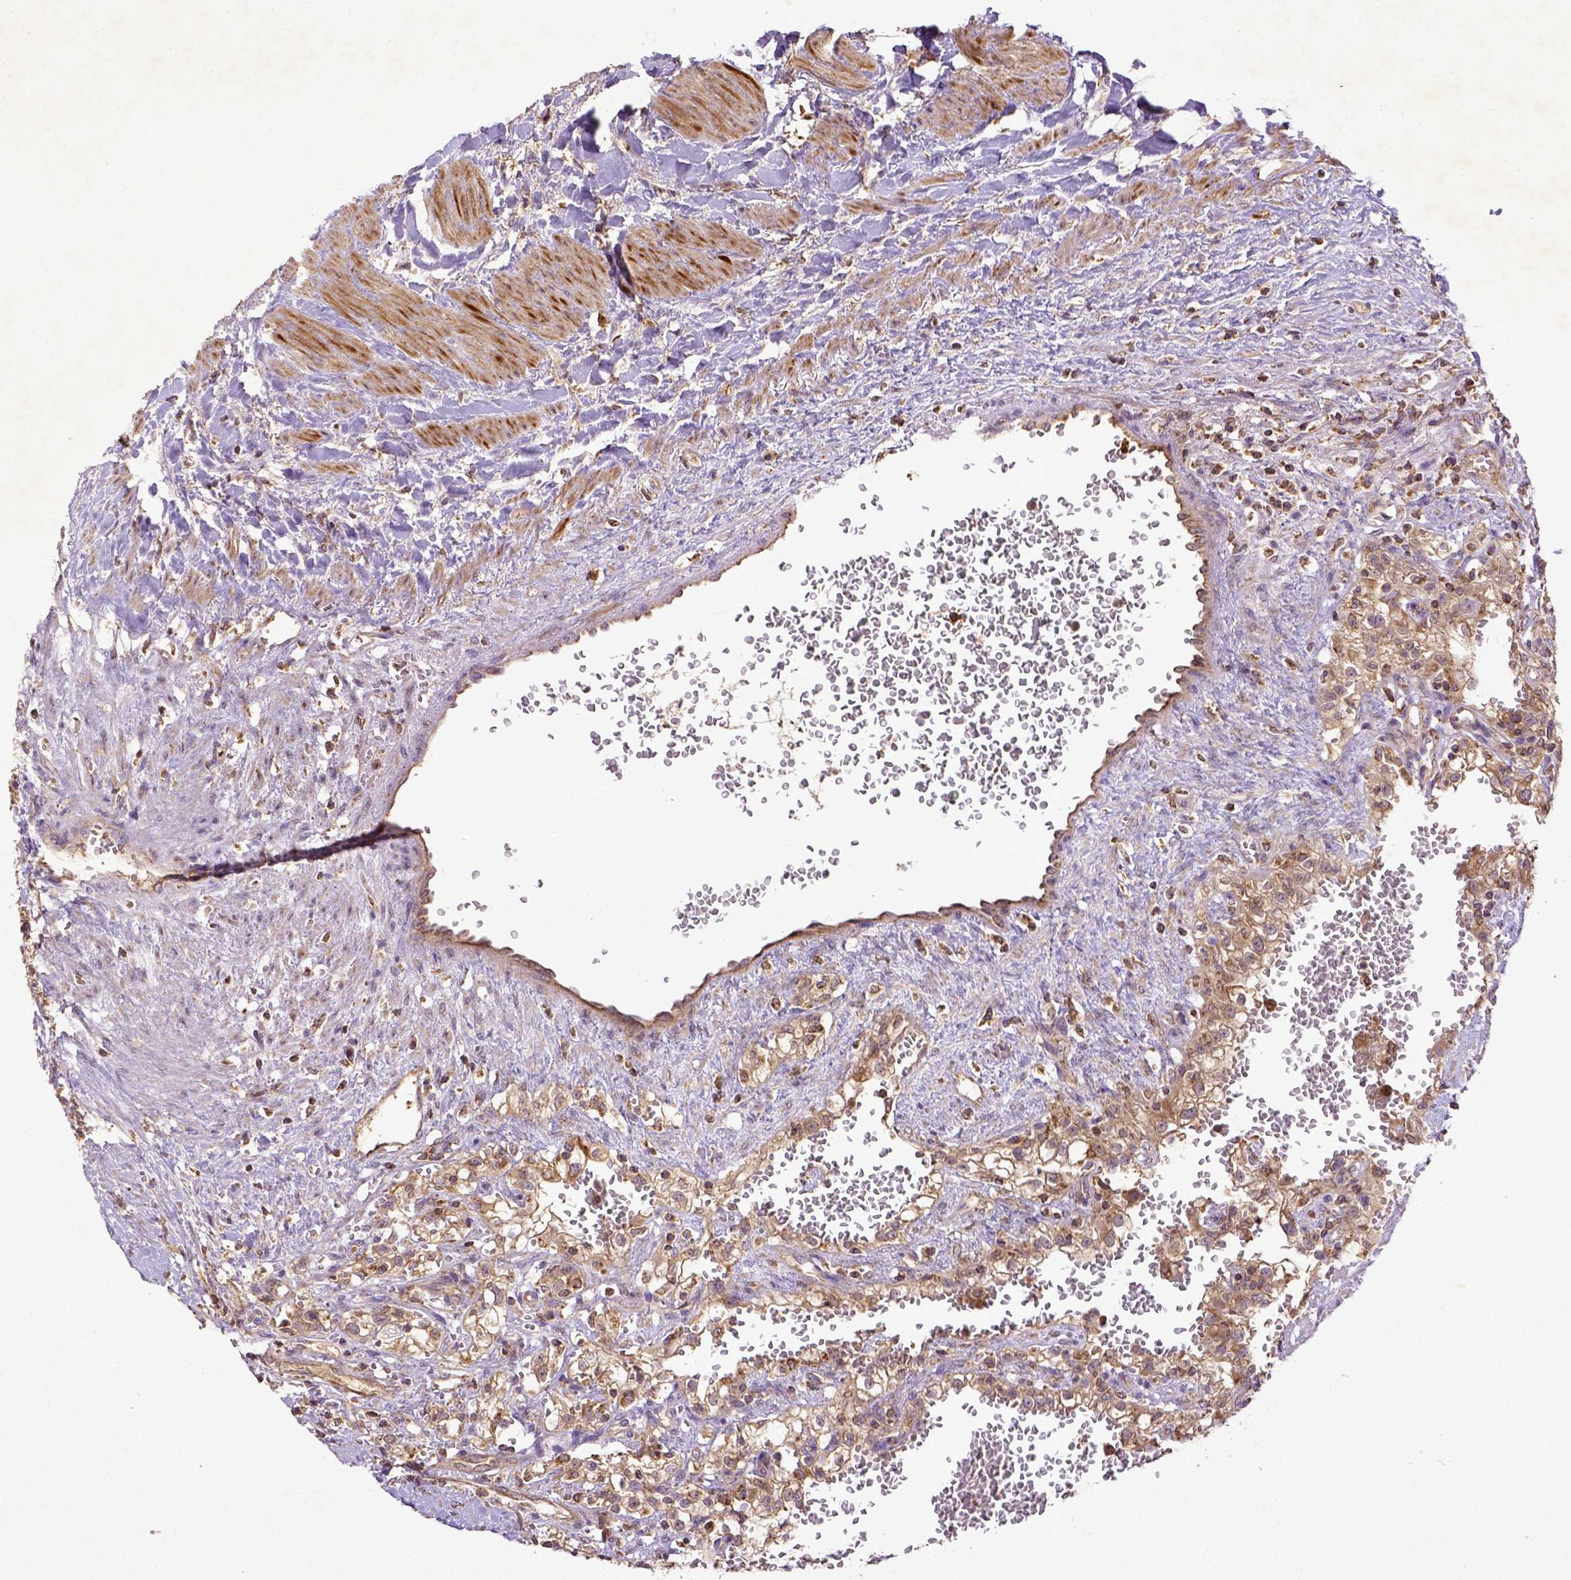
{"staining": {"intensity": "moderate", "quantity": ">75%", "location": "cytoplasmic/membranous"}, "tissue": "renal cancer", "cell_type": "Tumor cells", "image_type": "cancer", "snomed": [{"axis": "morphology", "description": "Adenocarcinoma, NOS"}, {"axis": "topography", "description": "Kidney"}], "caption": "Moderate cytoplasmic/membranous protein staining is identified in approximately >75% of tumor cells in renal cancer.", "gene": "MT-CO1", "patient": {"sex": "female", "age": 74}}